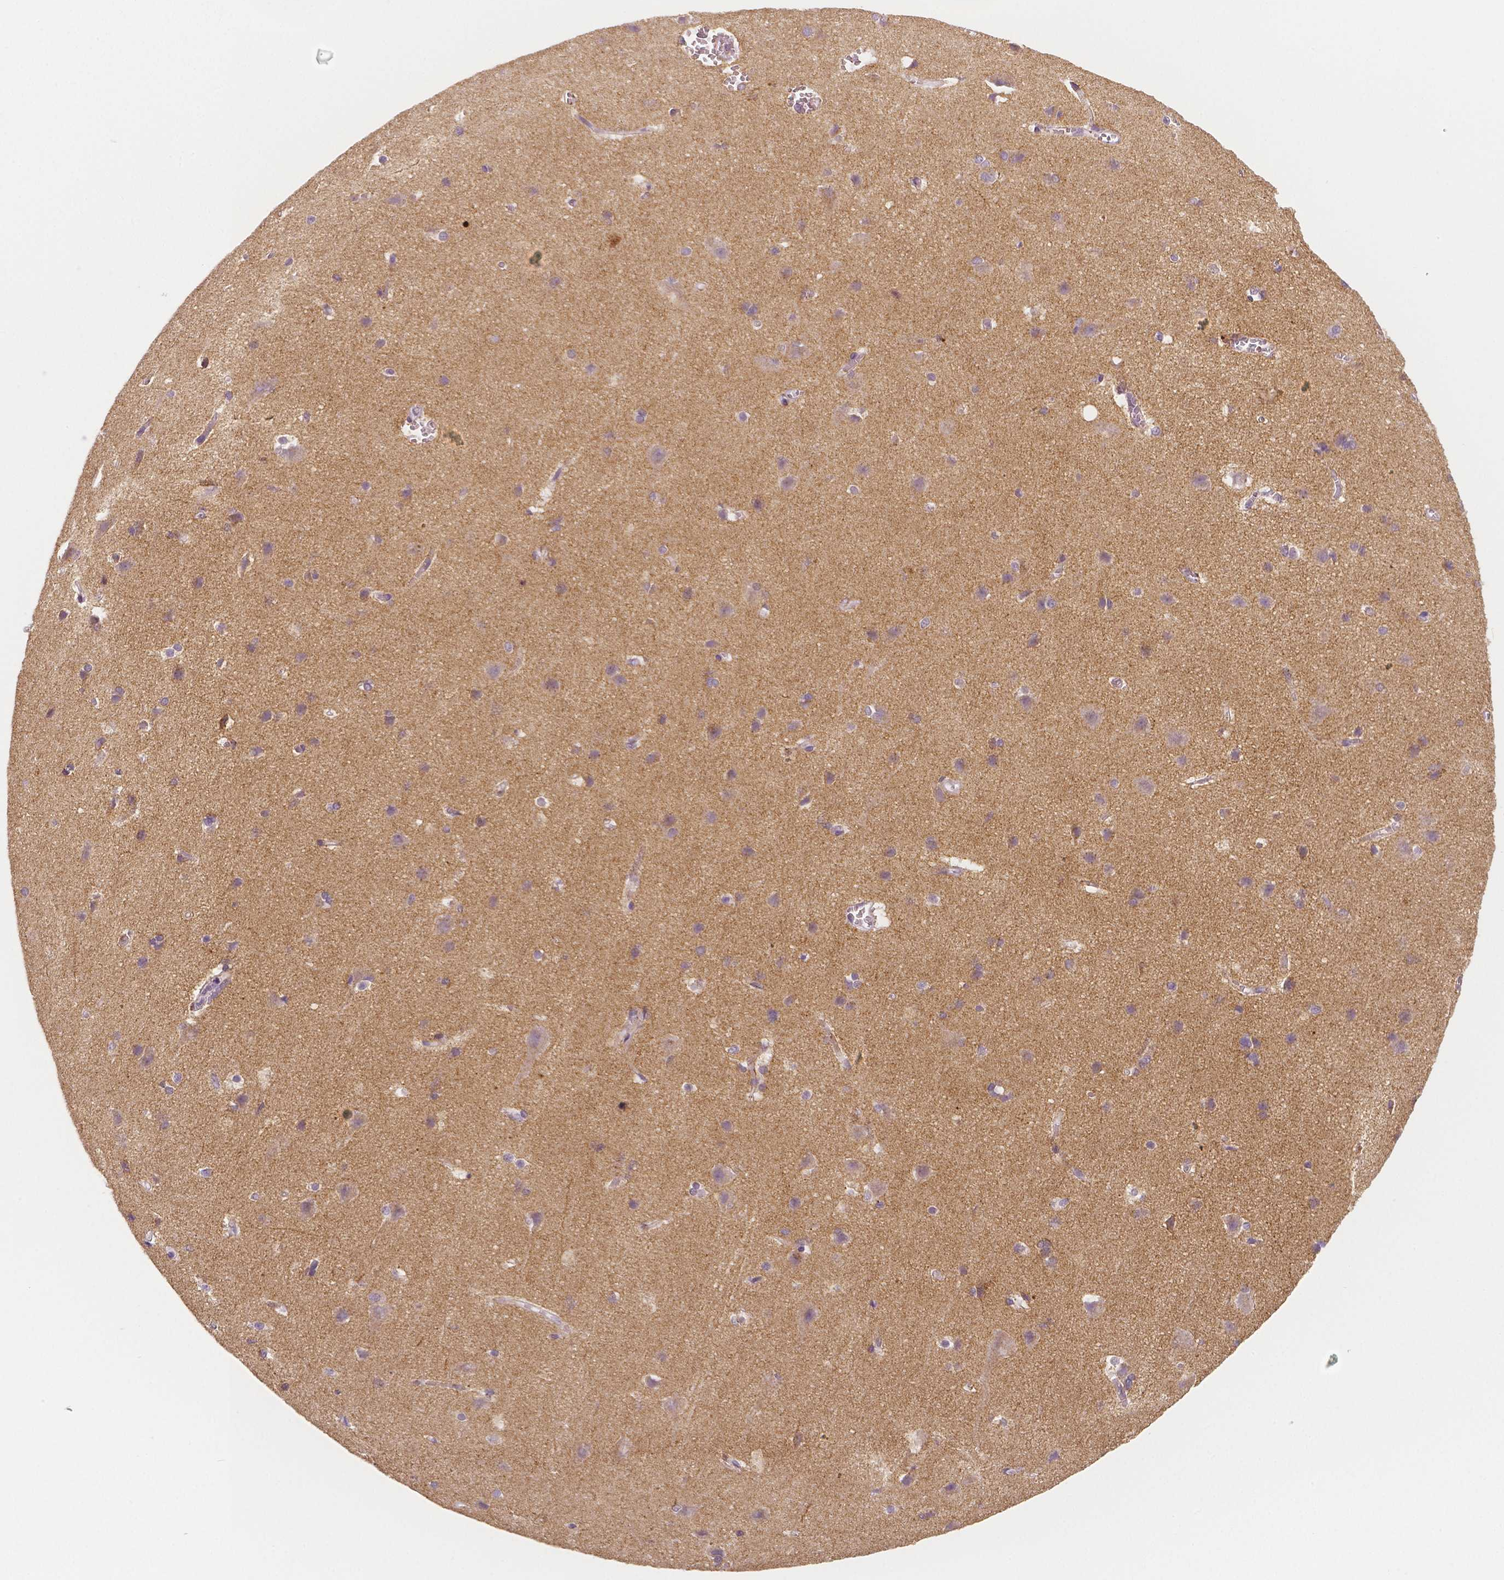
{"staining": {"intensity": "weak", "quantity": "25%-75%", "location": "cytoplasmic/membranous"}, "tissue": "cerebral cortex", "cell_type": "Endothelial cells", "image_type": "normal", "snomed": [{"axis": "morphology", "description": "Normal tissue, NOS"}, {"axis": "topography", "description": "Cerebral cortex"}], "caption": "The histopathology image demonstrates immunohistochemical staining of benign cerebral cortex. There is weak cytoplasmic/membranous staining is present in about 25%-75% of endothelial cells. The staining was performed using DAB (3,3'-diaminobenzidine), with brown indicating positive protein expression. Nuclei are stained blue with hematoxylin.", "gene": "TSPAN7", "patient": {"sex": "male", "age": 37}}